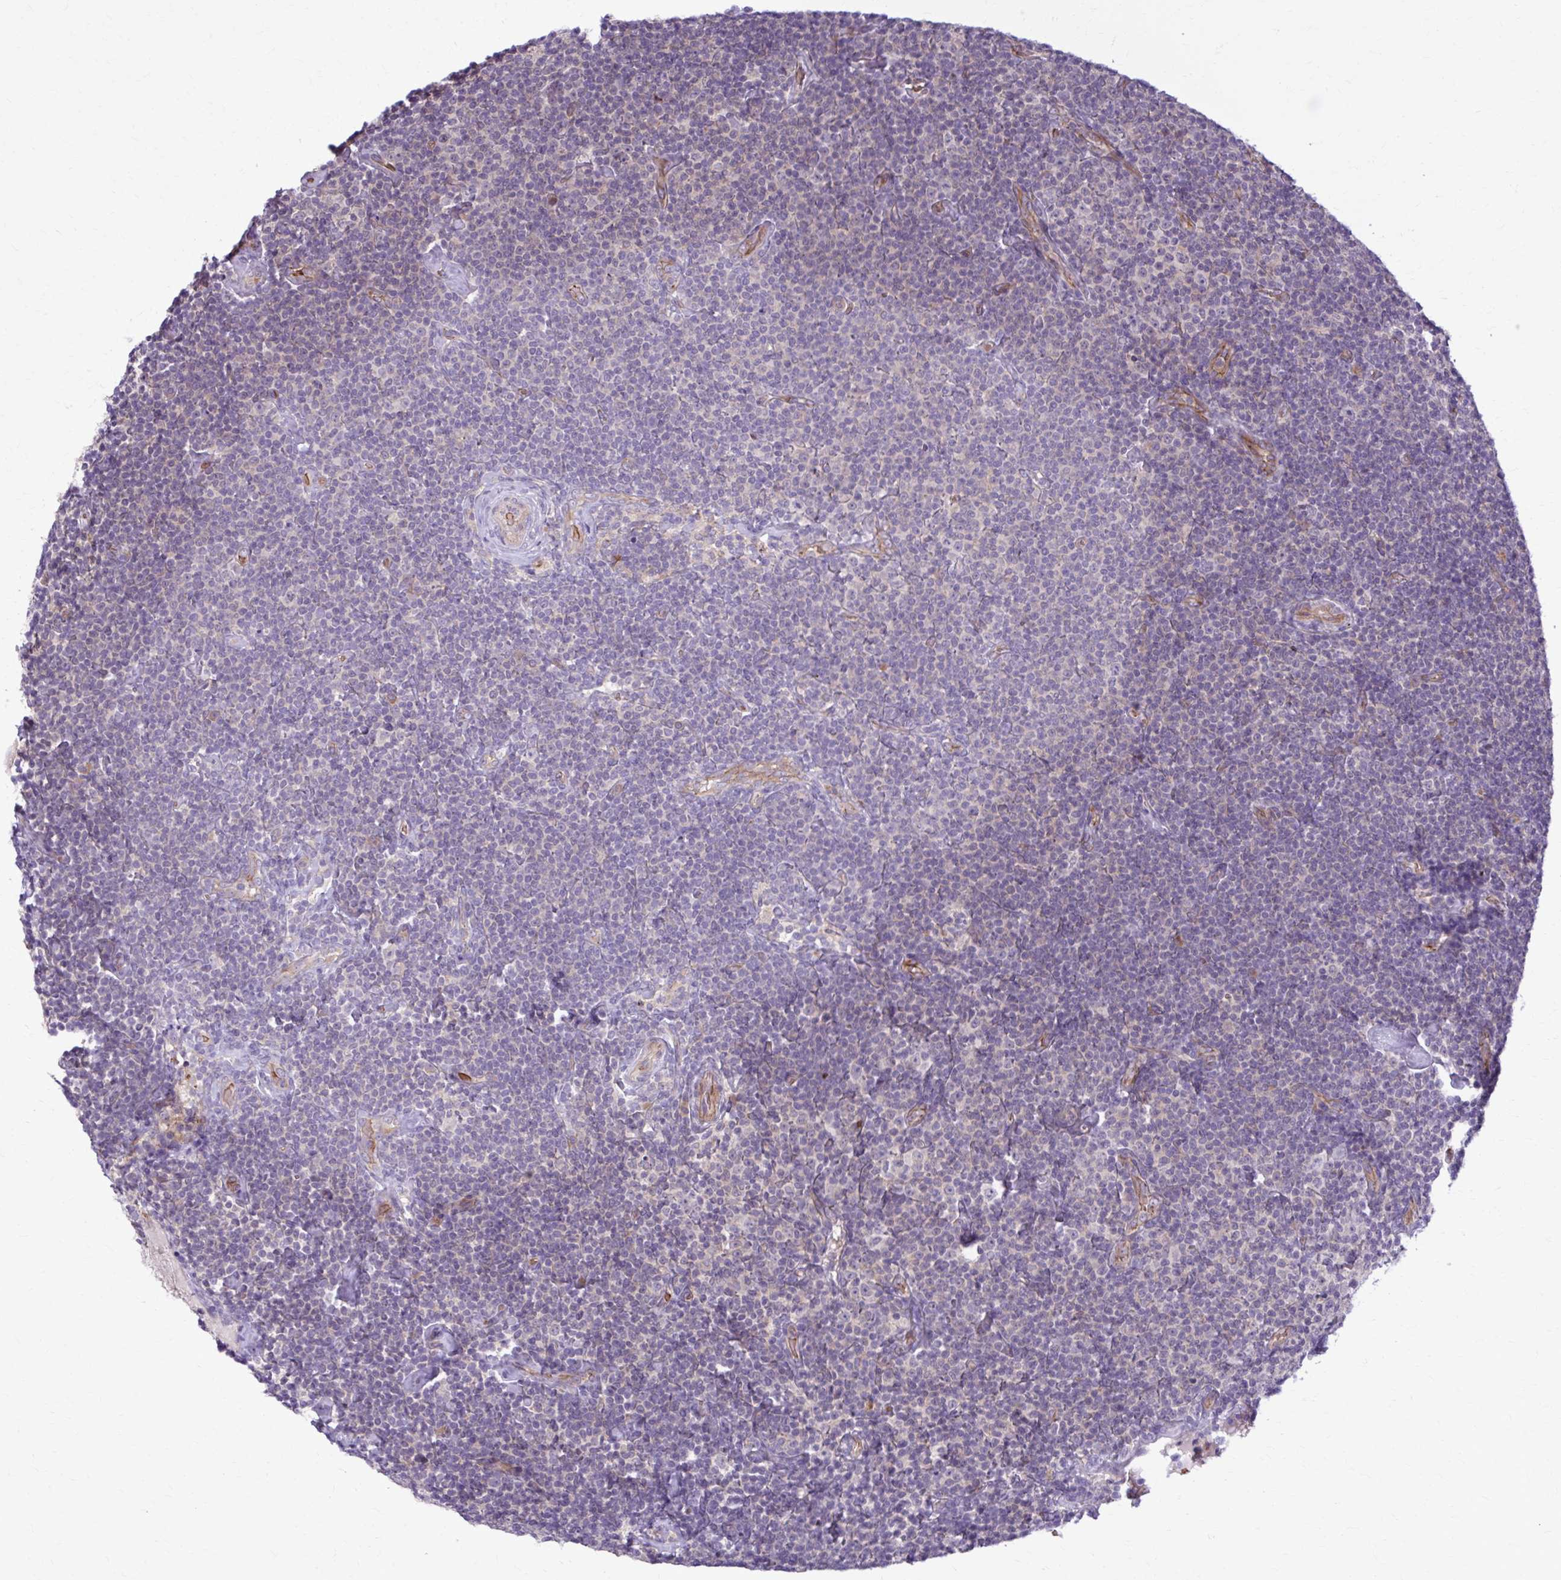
{"staining": {"intensity": "negative", "quantity": "none", "location": "none"}, "tissue": "lymphoma", "cell_type": "Tumor cells", "image_type": "cancer", "snomed": [{"axis": "morphology", "description": "Malignant lymphoma, non-Hodgkin's type, Low grade"}, {"axis": "topography", "description": "Lymph node"}], "caption": "A micrograph of malignant lymphoma, non-Hodgkin's type (low-grade) stained for a protein displays no brown staining in tumor cells.", "gene": "SNF8", "patient": {"sex": "male", "age": 81}}